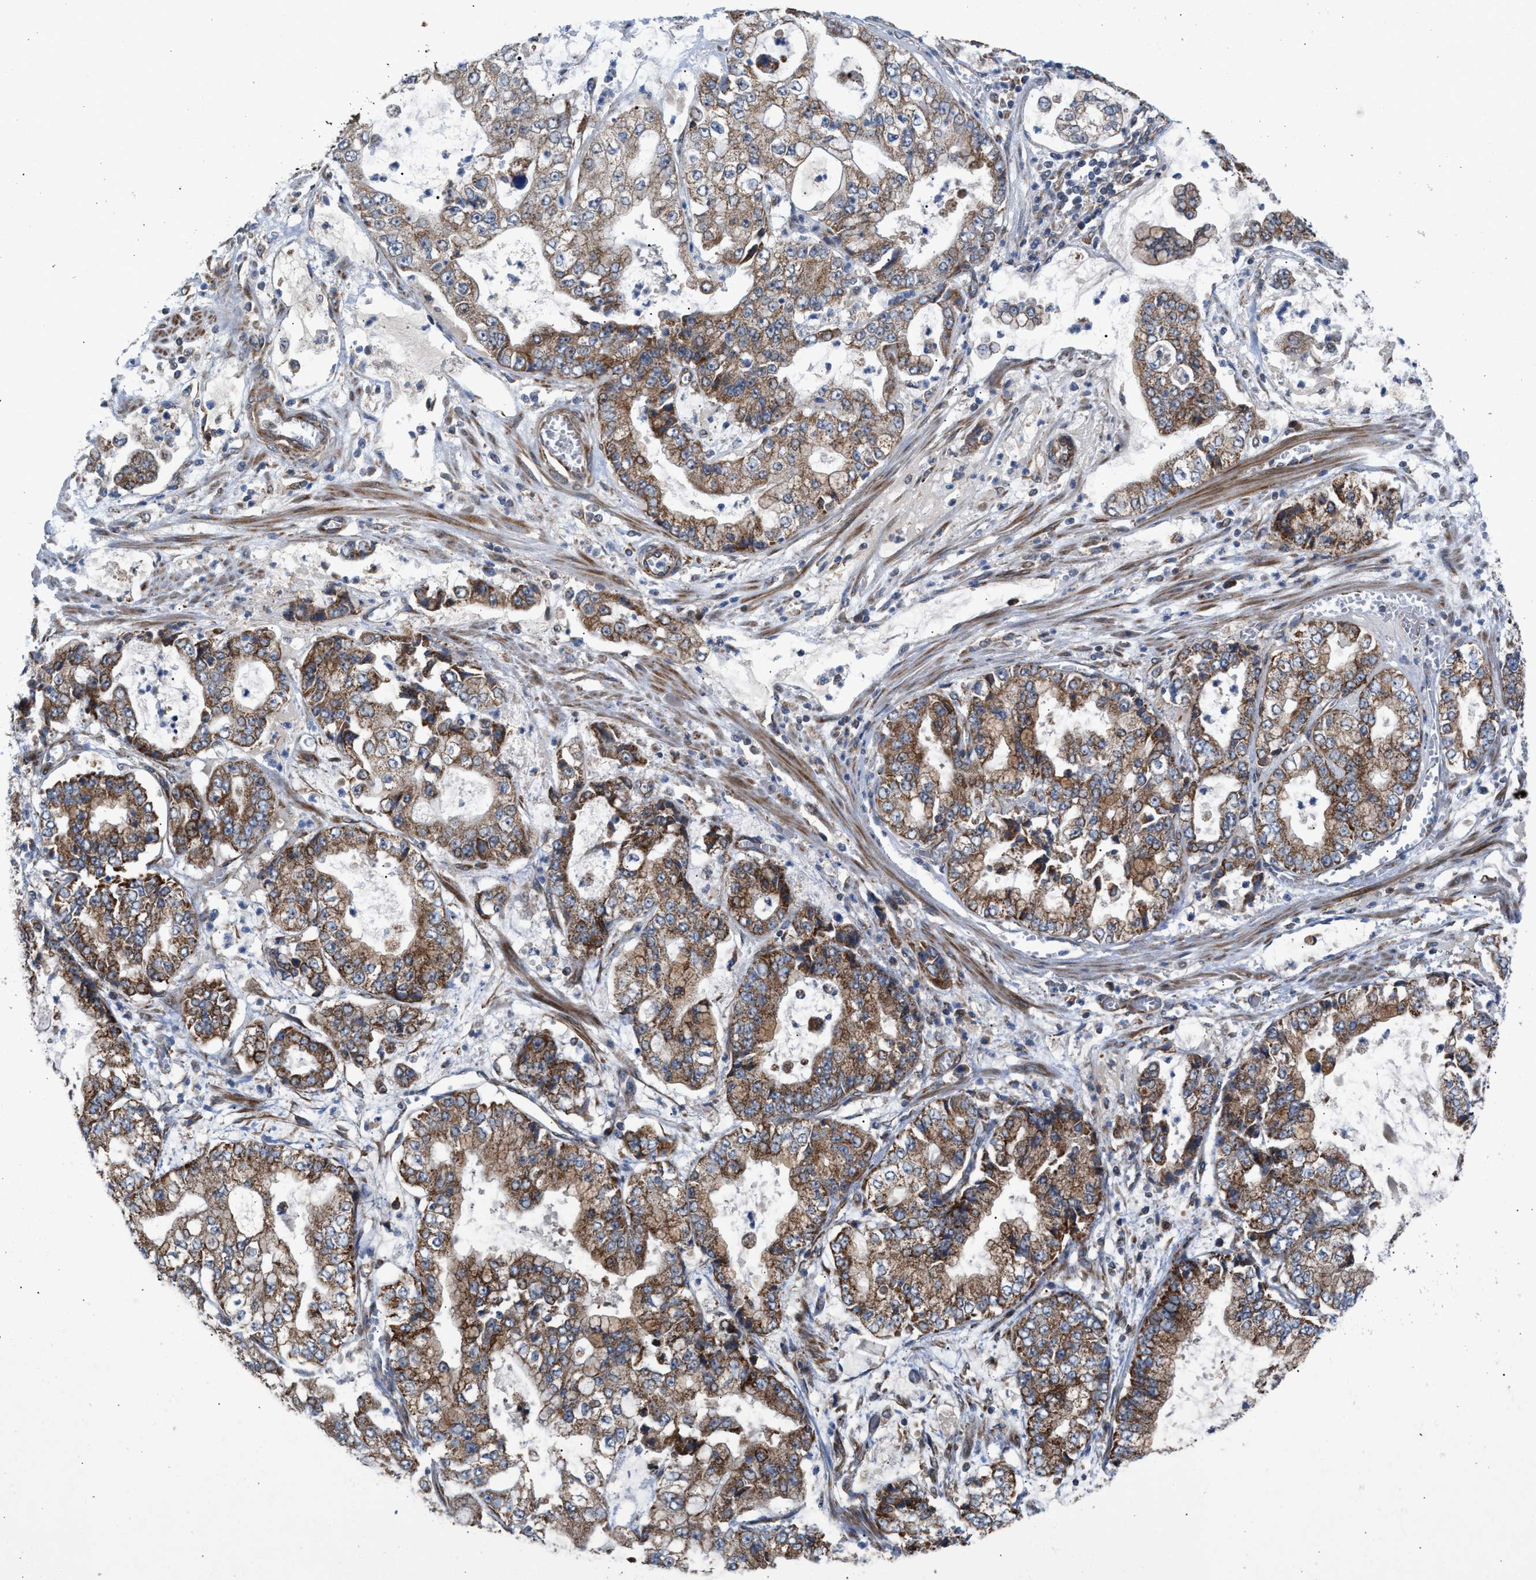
{"staining": {"intensity": "moderate", "quantity": ">75%", "location": "cytoplasmic/membranous"}, "tissue": "stomach cancer", "cell_type": "Tumor cells", "image_type": "cancer", "snomed": [{"axis": "morphology", "description": "Adenocarcinoma, NOS"}, {"axis": "topography", "description": "Stomach"}], "caption": "Protein expression analysis of stomach cancer (adenocarcinoma) exhibits moderate cytoplasmic/membranous staining in about >75% of tumor cells.", "gene": "TACO1", "patient": {"sex": "male", "age": 76}}